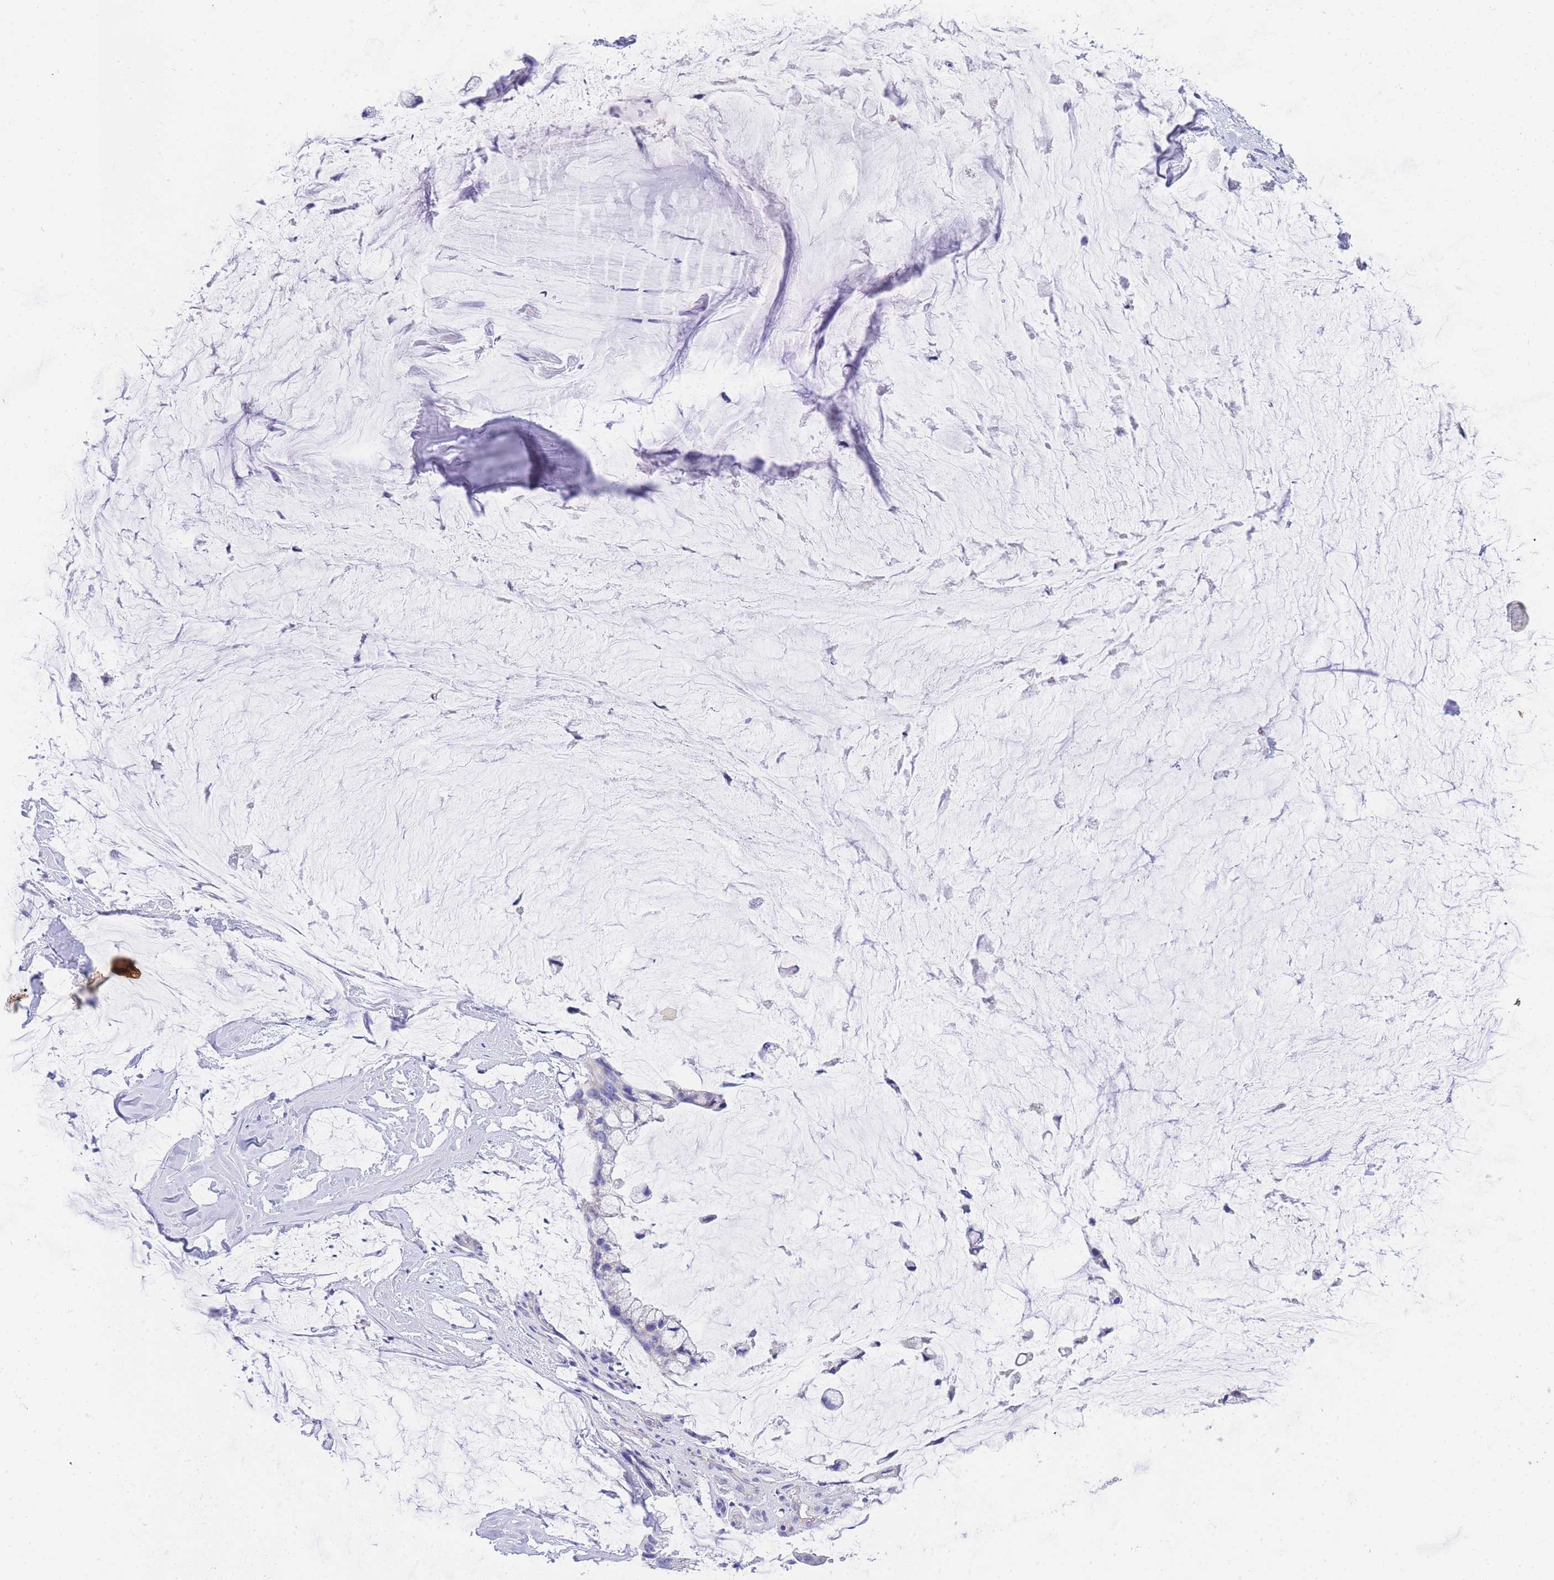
{"staining": {"intensity": "negative", "quantity": "none", "location": "none"}, "tissue": "ovarian cancer", "cell_type": "Tumor cells", "image_type": "cancer", "snomed": [{"axis": "morphology", "description": "Cystadenocarcinoma, mucinous, NOS"}, {"axis": "topography", "description": "Ovary"}], "caption": "High power microscopy histopathology image of an immunohistochemistry micrograph of mucinous cystadenocarcinoma (ovarian), revealing no significant positivity in tumor cells.", "gene": "EPN2", "patient": {"sex": "female", "age": 39}}